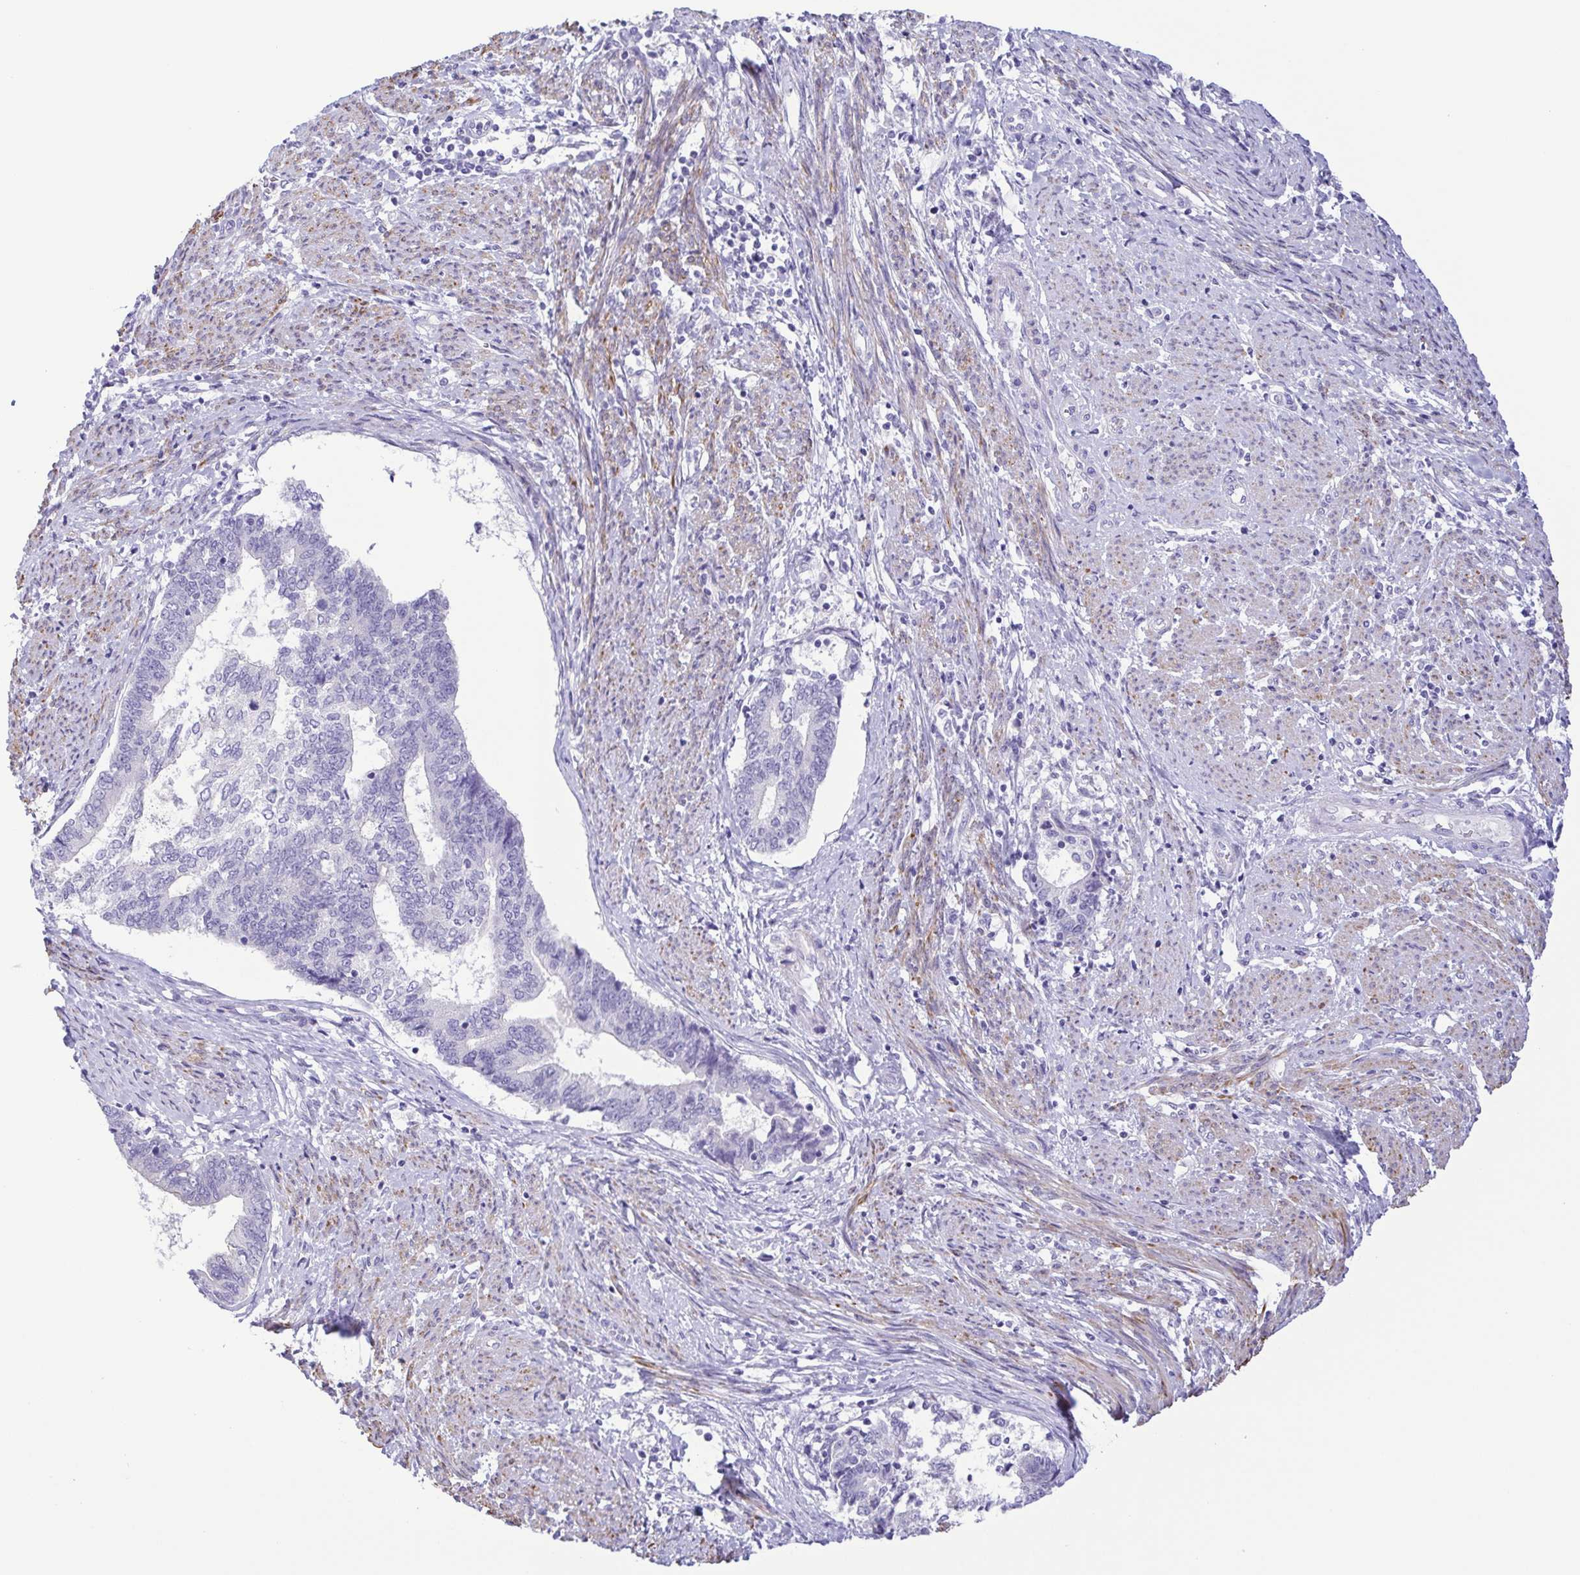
{"staining": {"intensity": "negative", "quantity": "none", "location": "none"}, "tissue": "endometrial cancer", "cell_type": "Tumor cells", "image_type": "cancer", "snomed": [{"axis": "morphology", "description": "Adenocarcinoma, NOS"}, {"axis": "topography", "description": "Endometrium"}], "caption": "Protein analysis of endometrial adenocarcinoma demonstrates no significant expression in tumor cells. The staining is performed using DAB (3,3'-diaminobenzidine) brown chromogen with nuclei counter-stained in using hematoxylin.", "gene": "MYL7", "patient": {"sex": "female", "age": 65}}